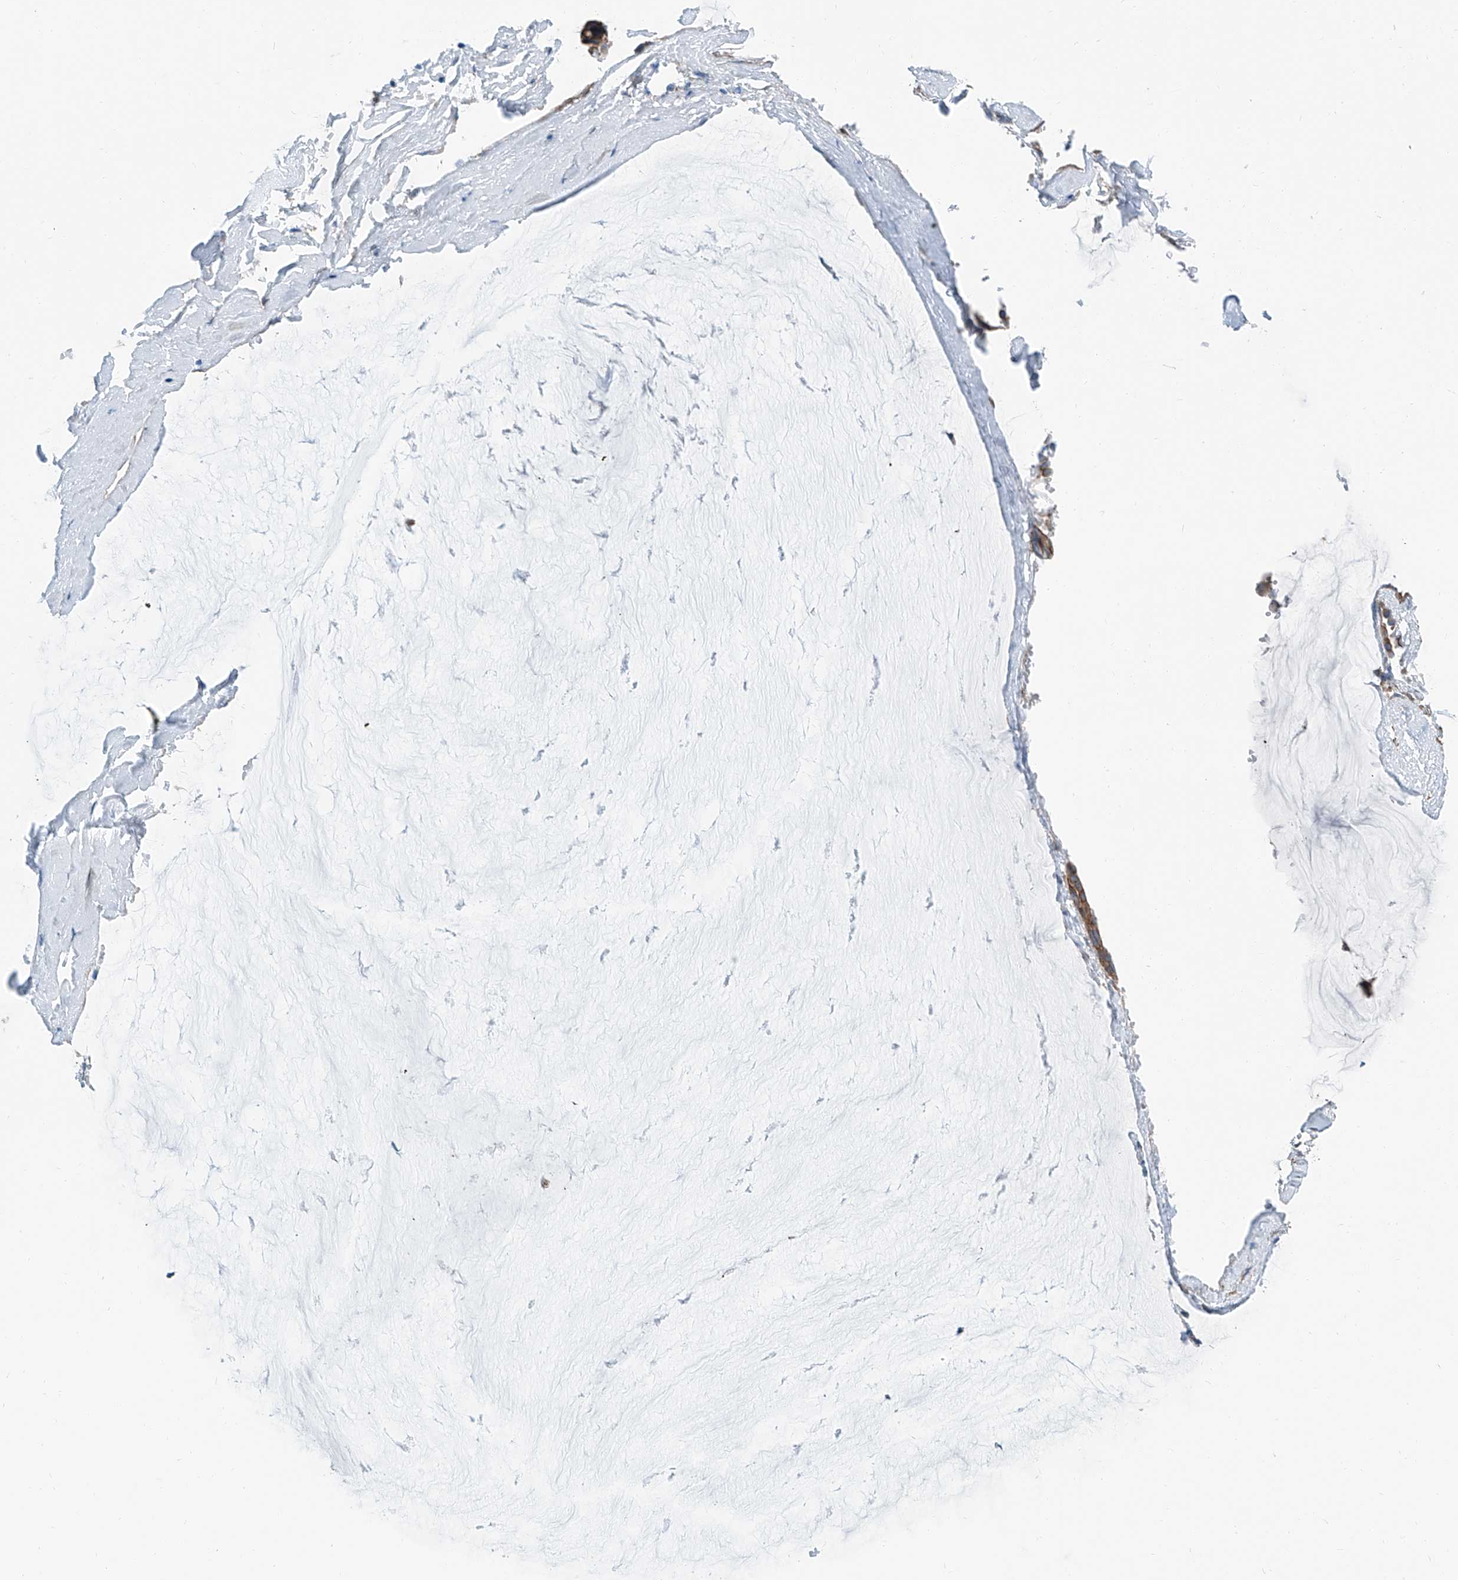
{"staining": {"intensity": "moderate", "quantity": ">75%", "location": "cytoplasmic/membranous"}, "tissue": "ovarian cancer", "cell_type": "Tumor cells", "image_type": "cancer", "snomed": [{"axis": "morphology", "description": "Cystadenocarcinoma, mucinous, NOS"}, {"axis": "topography", "description": "Ovary"}], "caption": "Protein staining of ovarian mucinous cystadenocarcinoma tissue shows moderate cytoplasmic/membranous staining in about >75% of tumor cells.", "gene": "THEMIS2", "patient": {"sex": "female", "age": 39}}